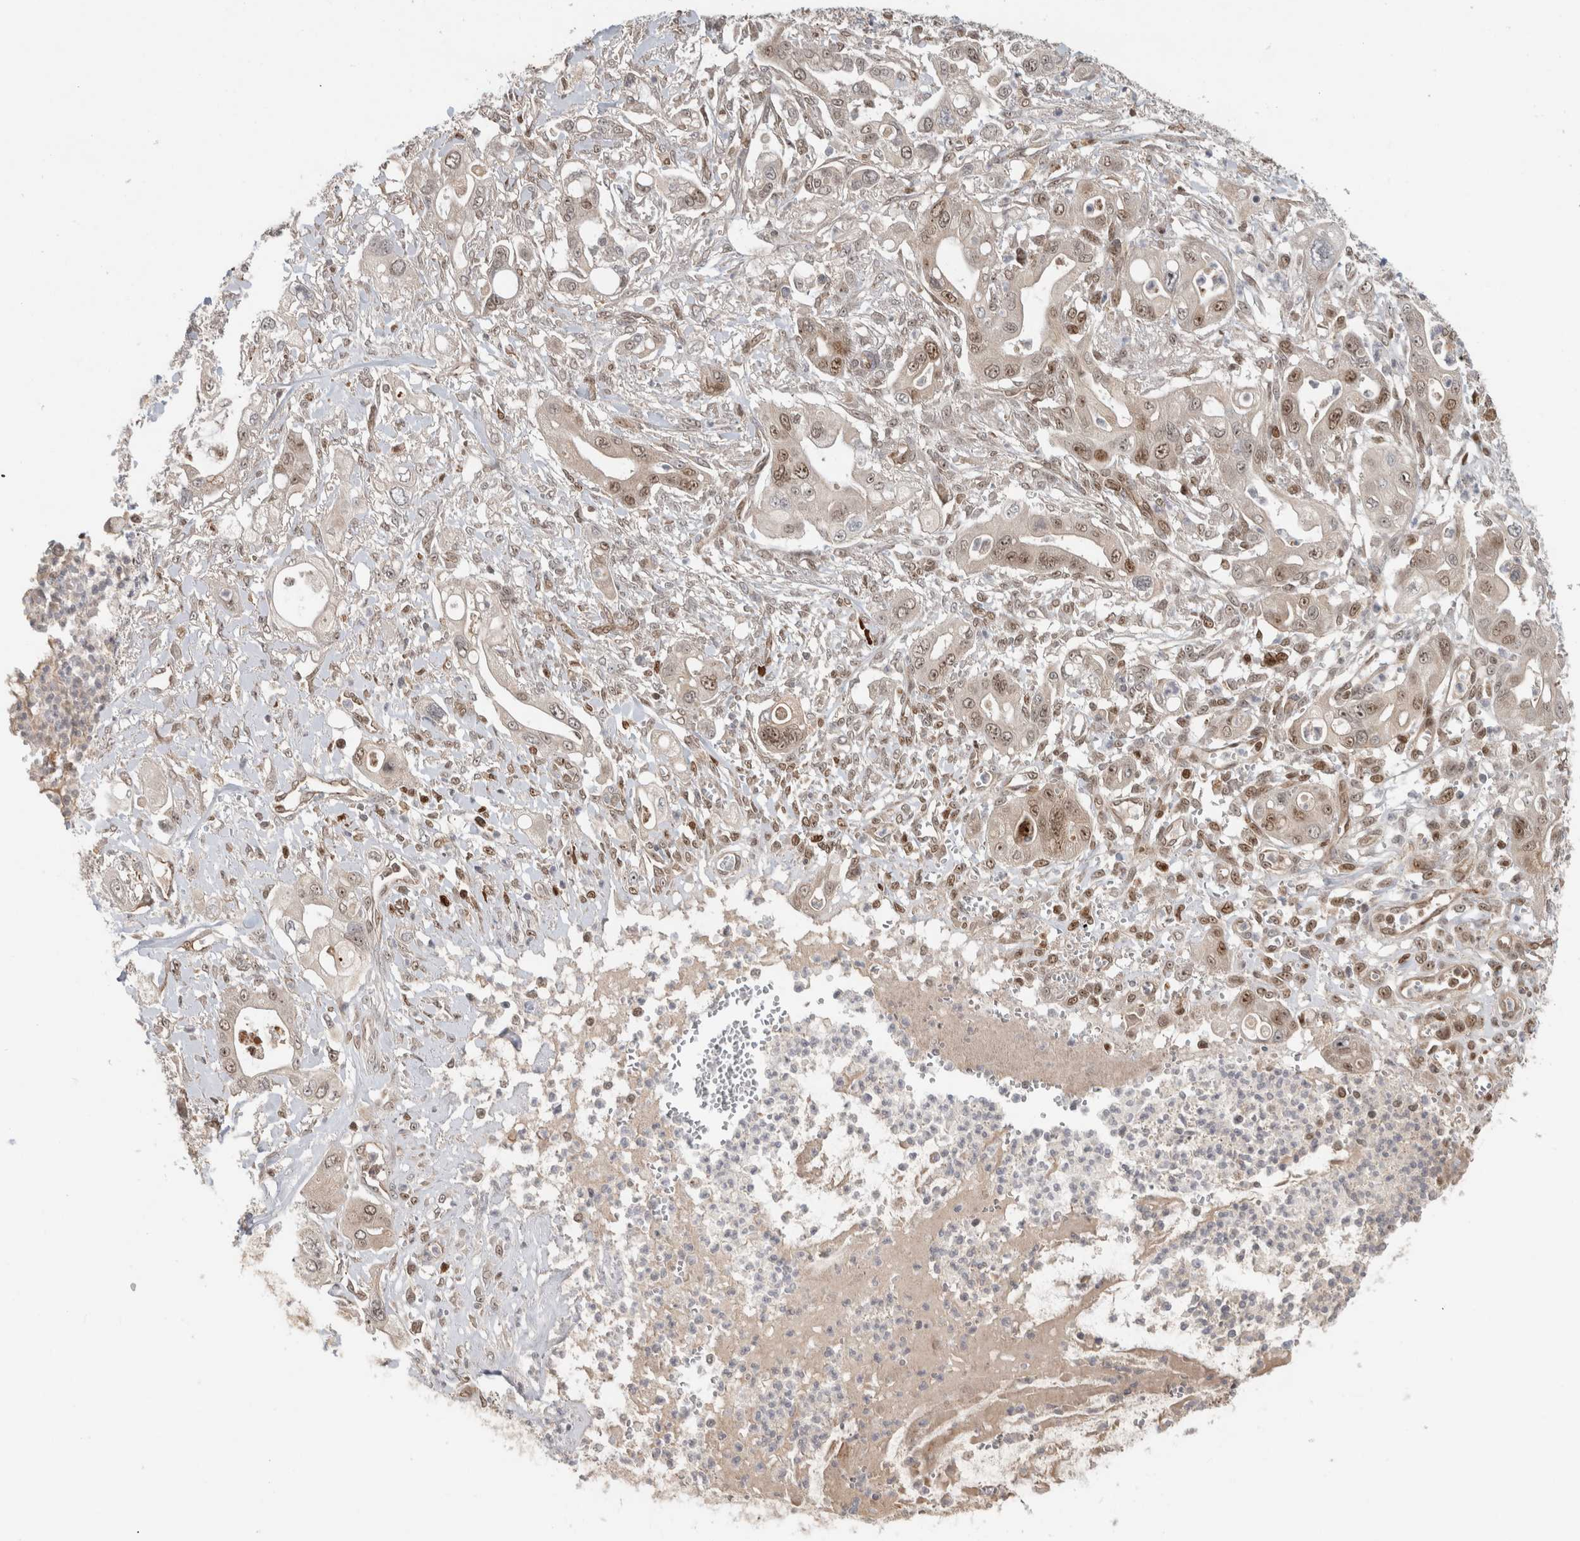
{"staining": {"intensity": "moderate", "quantity": ">75%", "location": "cytoplasmic/membranous,nuclear"}, "tissue": "pancreatic cancer", "cell_type": "Tumor cells", "image_type": "cancer", "snomed": [{"axis": "morphology", "description": "Adenocarcinoma, NOS"}, {"axis": "topography", "description": "Pancreas"}], "caption": "Immunohistochemical staining of human adenocarcinoma (pancreatic) exhibits medium levels of moderate cytoplasmic/membranous and nuclear protein expression in about >75% of tumor cells.", "gene": "INSRR", "patient": {"sex": "male", "age": 68}}